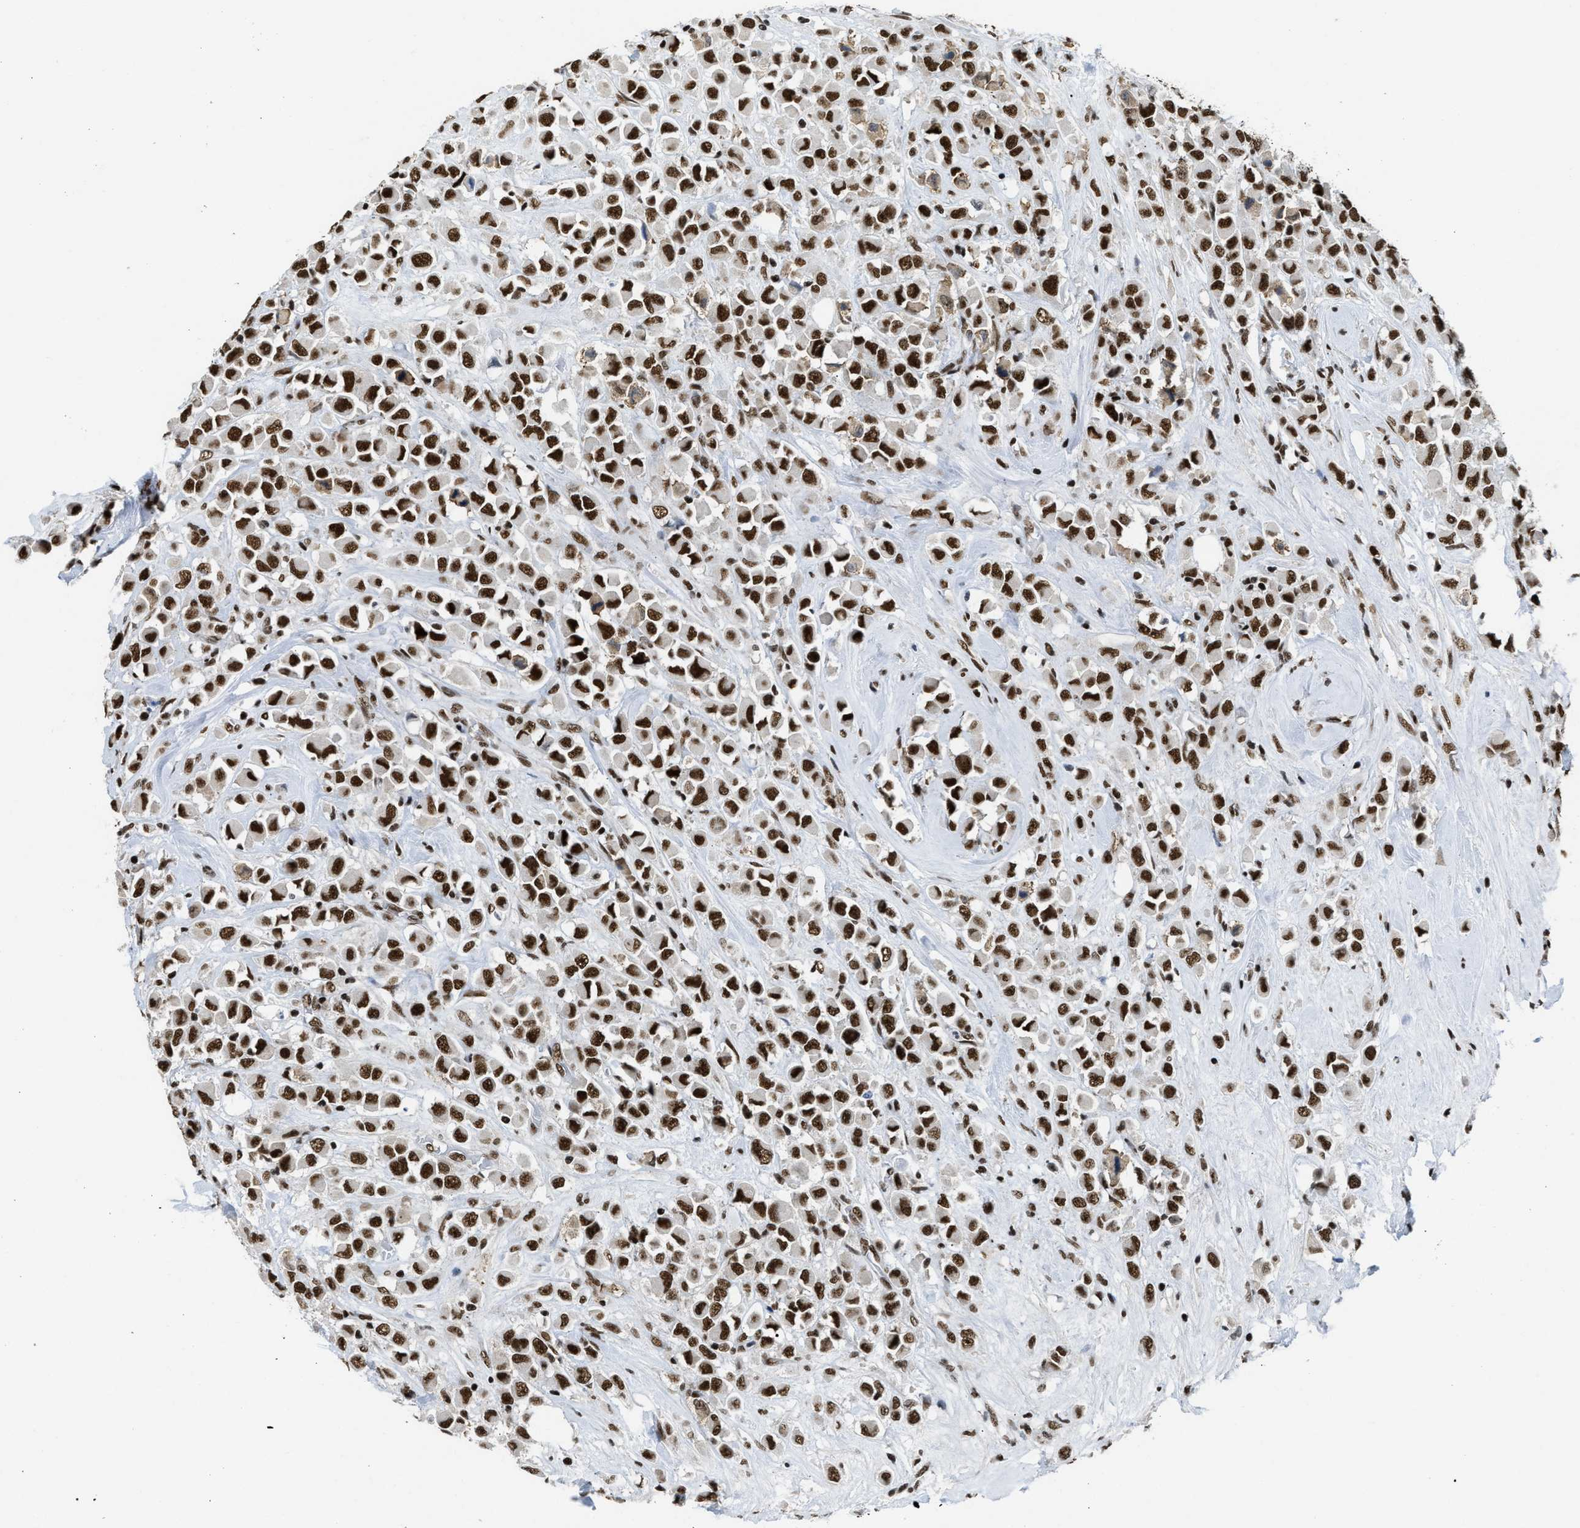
{"staining": {"intensity": "strong", "quantity": ">75%", "location": "nuclear"}, "tissue": "breast cancer", "cell_type": "Tumor cells", "image_type": "cancer", "snomed": [{"axis": "morphology", "description": "Duct carcinoma"}, {"axis": "topography", "description": "Breast"}], "caption": "A brown stain shows strong nuclear expression of a protein in human infiltrating ductal carcinoma (breast) tumor cells.", "gene": "SCAF4", "patient": {"sex": "female", "age": 61}}